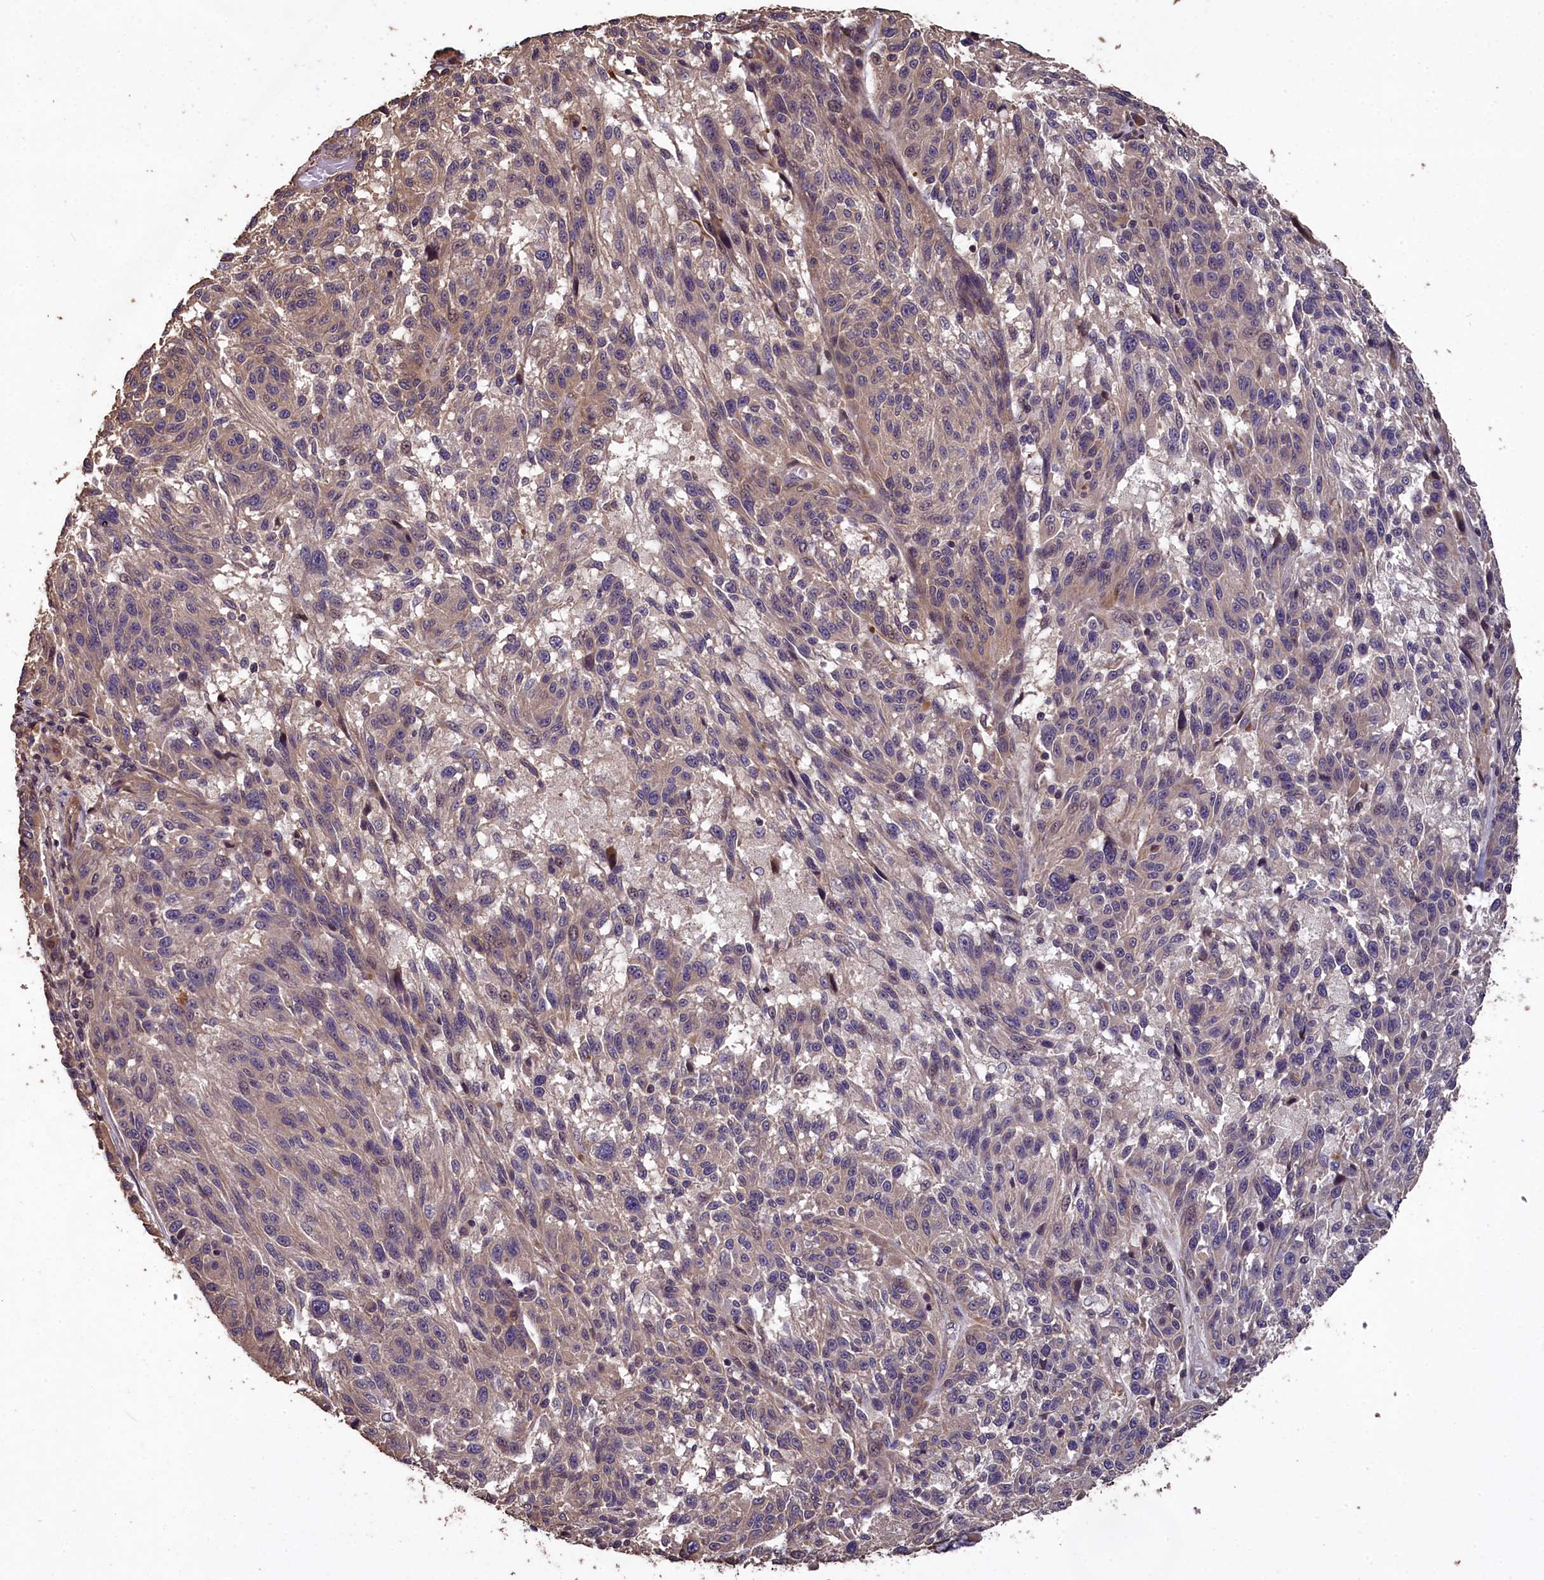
{"staining": {"intensity": "weak", "quantity": "<25%", "location": "cytoplasmic/membranous"}, "tissue": "melanoma", "cell_type": "Tumor cells", "image_type": "cancer", "snomed": [{"axis": "morphology", "description": "Malignant melanoma, NOS"}, {"axis": "topography", "description": "Skin"}], "caption": "A high-resolution image shows IHC staining of melanoma, which reveals no significant expression in tumor cells.", "gene": "CHD9", "patient": {"sex": "male", "age": 53}}